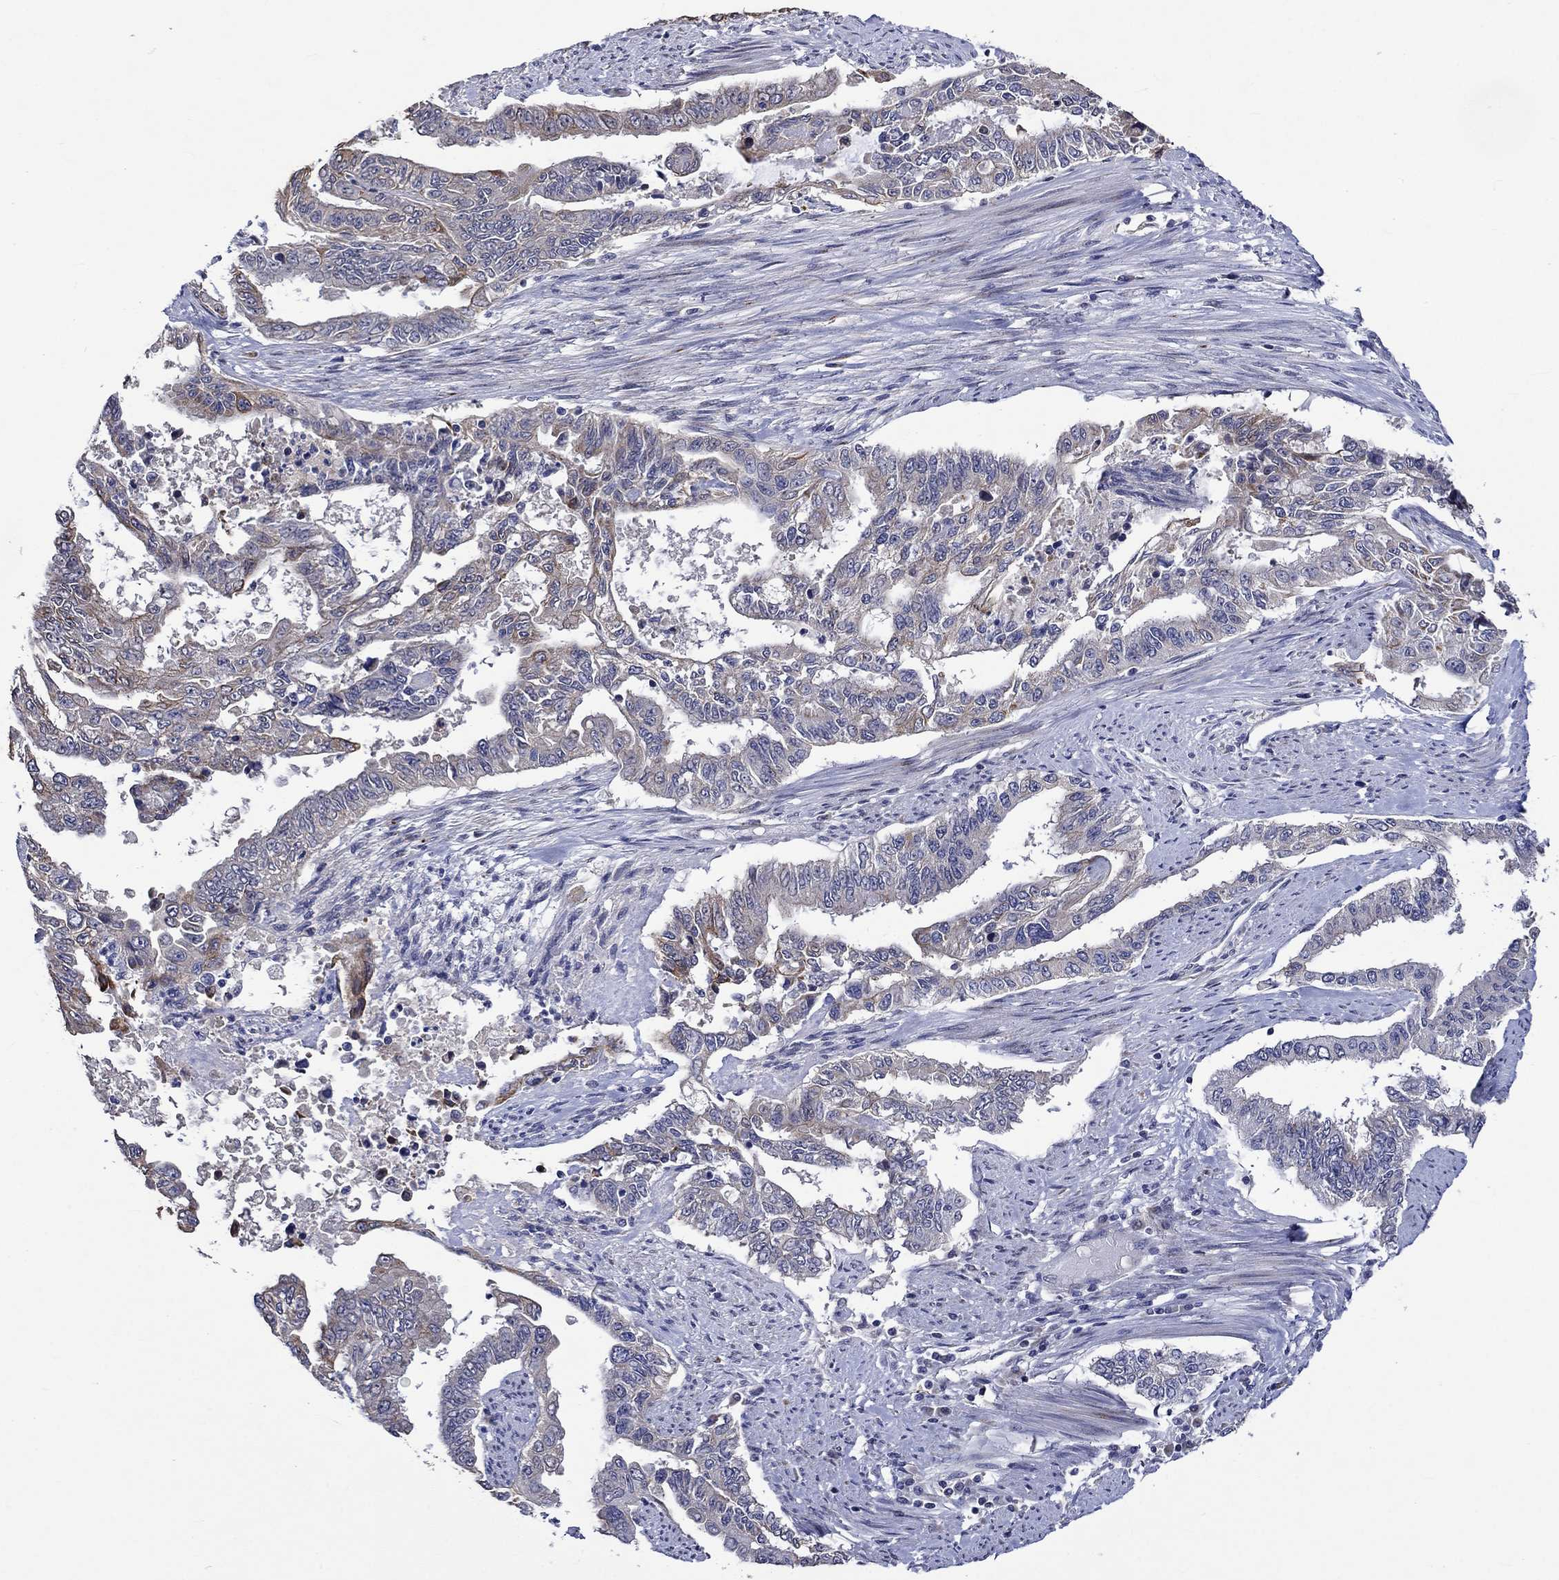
{"staining": {"intensity": "moderate", "quantity": "<25%", "location": "cytoplasmic/membranous"}, "tissue": "endometrial cancer", "cell_type": "Tumor cells", "image_type": "cancer", "snomed": [{"axis": "morphology", "description": "Adenocarcinoma, NOS"}, {"axis": "topography", "description": "Uterus"}], "caption": "Immunohistochemical staining of endometrial cancer demonstrates low levels of moderate cytoplasmic/membranous protein expression in approximately <25% of tumor cells. (Brightfield microscopy of DAB IHC at high magnification).", "gene": "DDX3Y", "patient": {"sex": "female", "age": 59}}